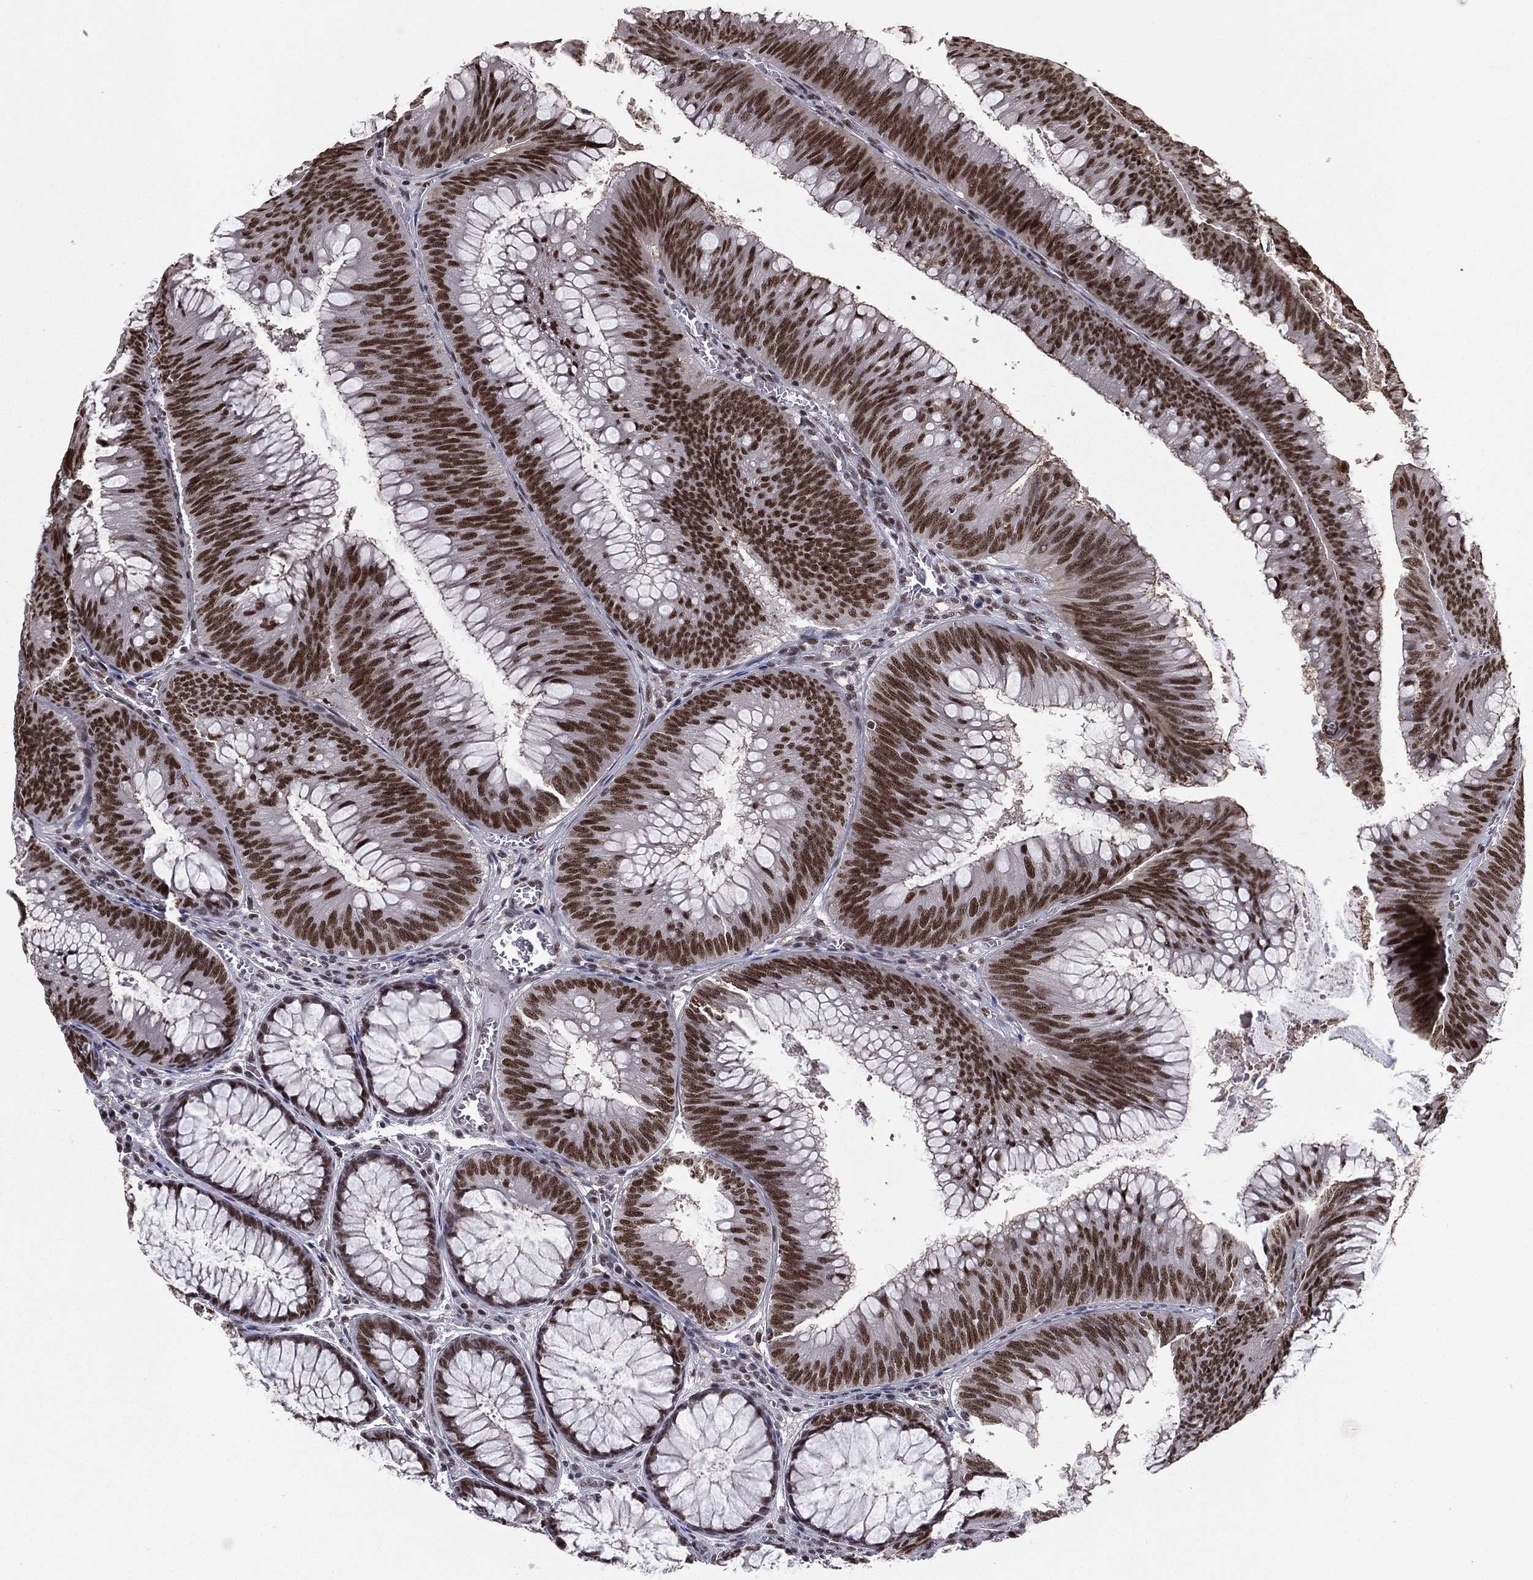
{"staining": {"intensity": "strong", "quantity": ">75%", "location": "cytoplasmic/membranous,nuclear"}, "tissue": "colorectal cancer", "cell_type": "Tumor cells", "image_type": "cancer", "snomed": [{"axis": "morphology", "description": "Adenocarcinoma, NOS"}, {"axis": "topography", "description": "Rectum"}], "caption": "Tumor cells display strong cytoplasmic/membranous and nuclear staining in about >75% of cells in colorectal adenocarcinoma.", "gene": "GPALPP1", "patient": {"sex": "female", "age": 72}}